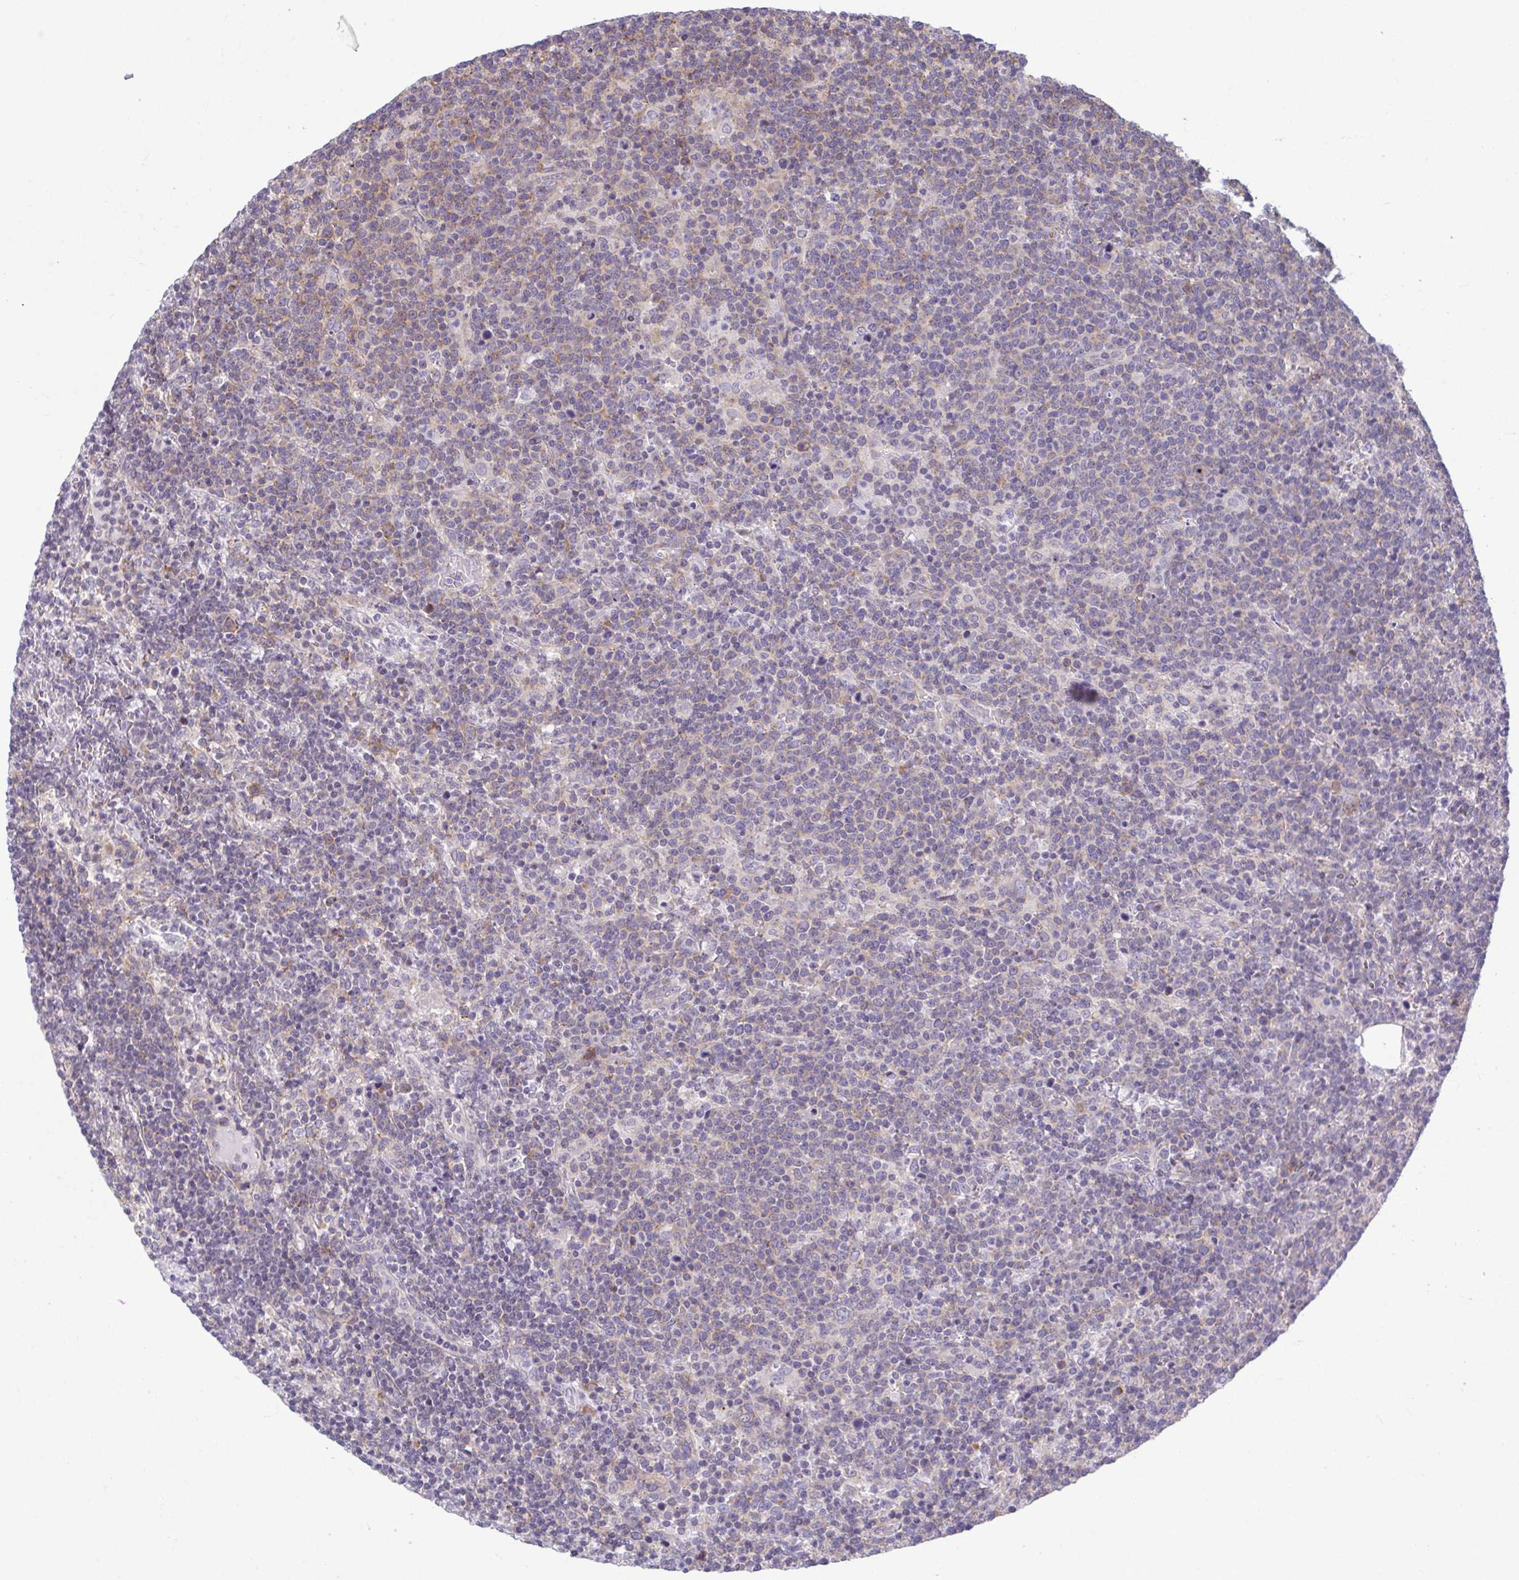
{"staining": {"intensity": "negative", "quantity": "none", "location": "none"}, "tissue": "lymphoma", "cell_type": "Tumor cells", "image_type": "cancer", "snomed": [{"axis": "morphology", "description": "Malignant lymphoma, non-Hodgkin's type, High grade"}, {"axis": "topography", "description": "Lymph node"}], "caption": "Image shows no protein positivity in tumor cells of malignant lymphoma, non-Hodgkin's type (high-grade) tissue.", "gene": "TMEM108", "patient": {"sex": "male", "age": 61}}